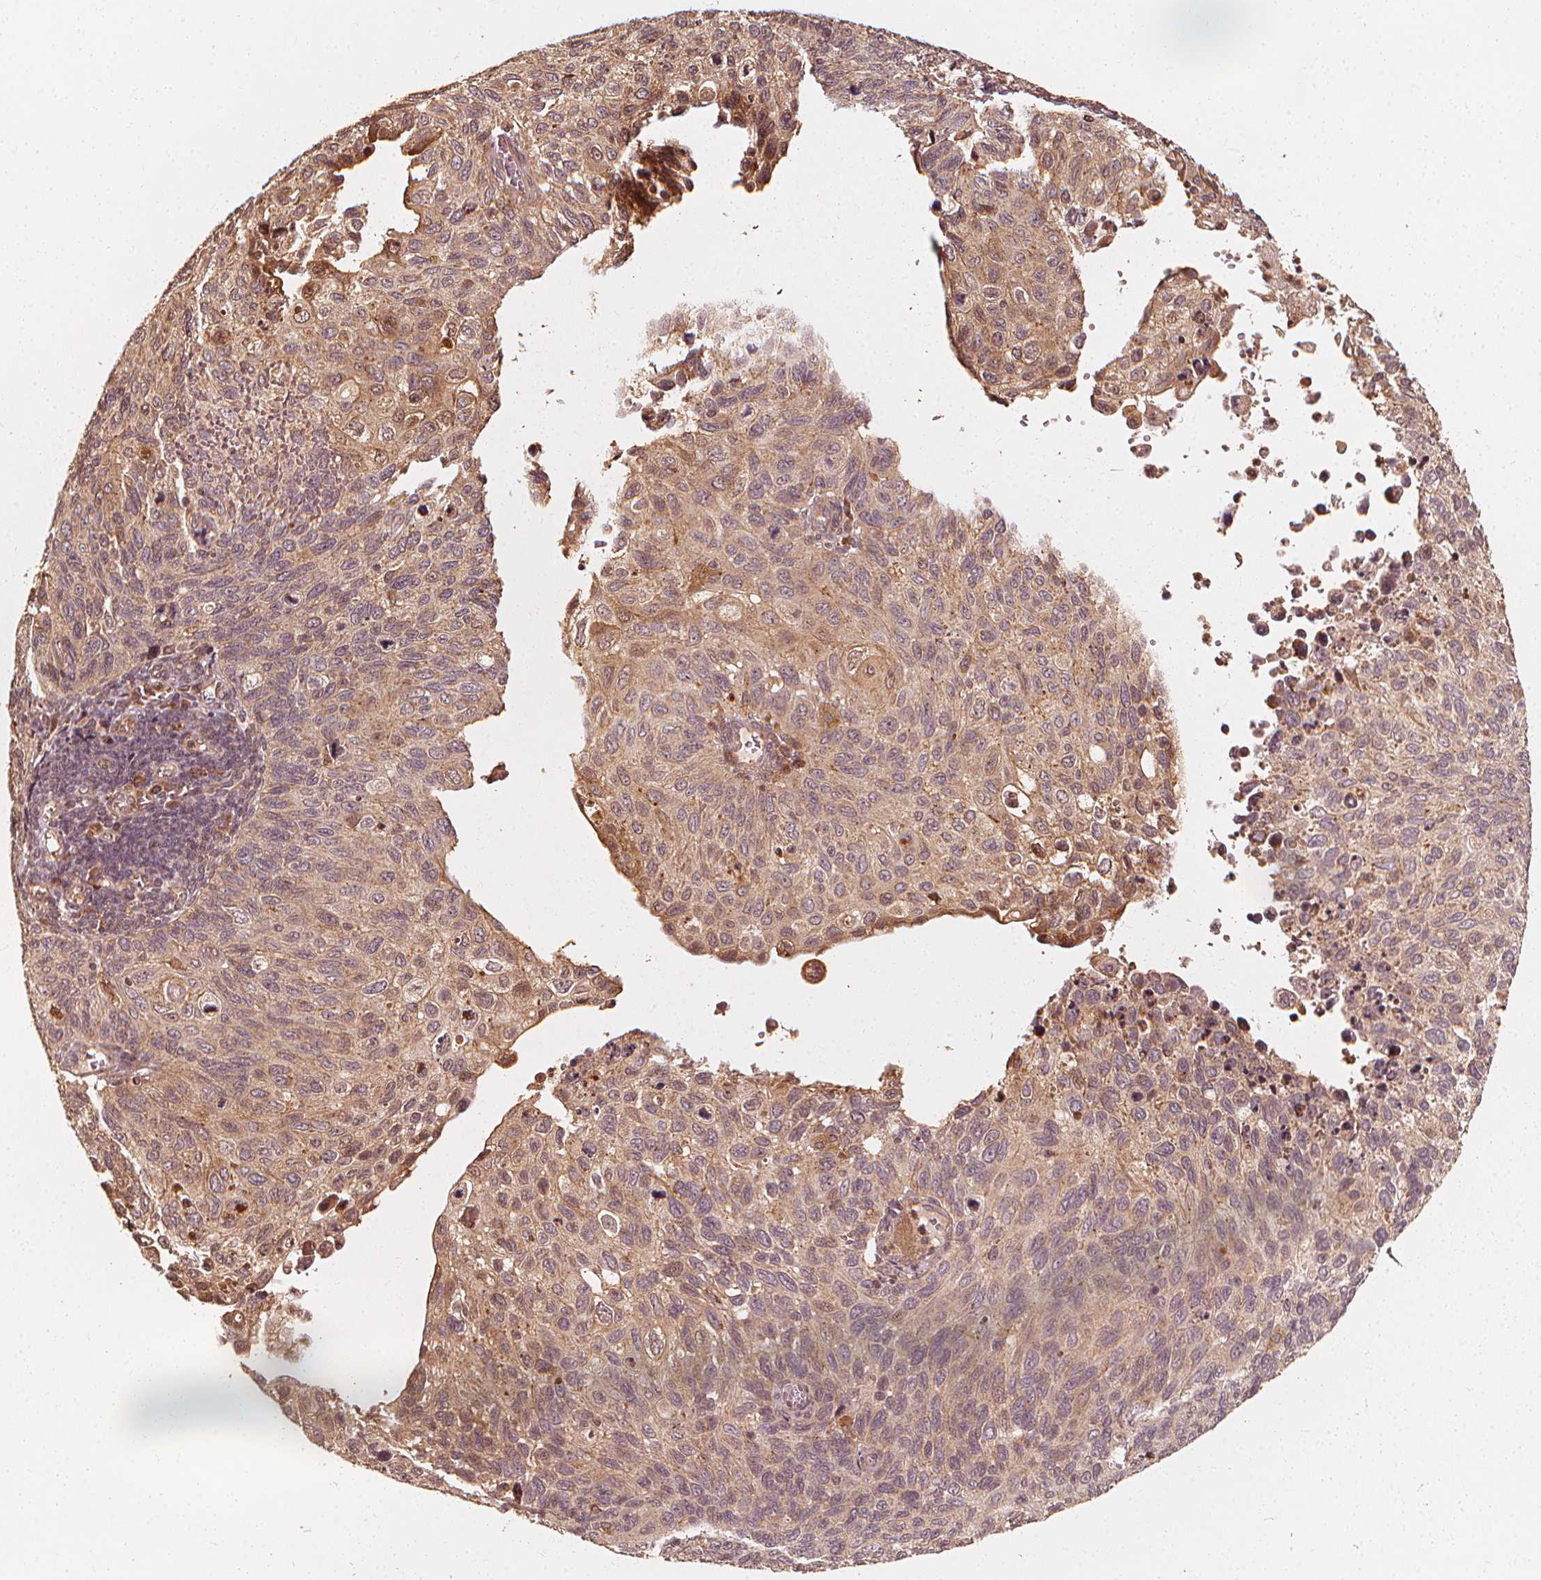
{"staining": {"intensity": "moderate", "quantity": ">75%", "location": "cytoplasmic/membranous"}, "tissue": "cervical cancer", "cell_type": "Tumor cells", "image_type": "cancer", "snomed": [{"axis": "morphology", "description": "Squamous cell carcinoma, NOS"}, {"axis": "topography", "description": "Cervix"}], "caption": "There is medium levels of moderate cytoplasmic/membranous staining in tumor cells of cervical cancer (squamous cell carcinoma), as demonstrated by immunohistochemical staining (brown color).", "gene": "NPC1", "patient": {"sex": "female", "age": 70}}